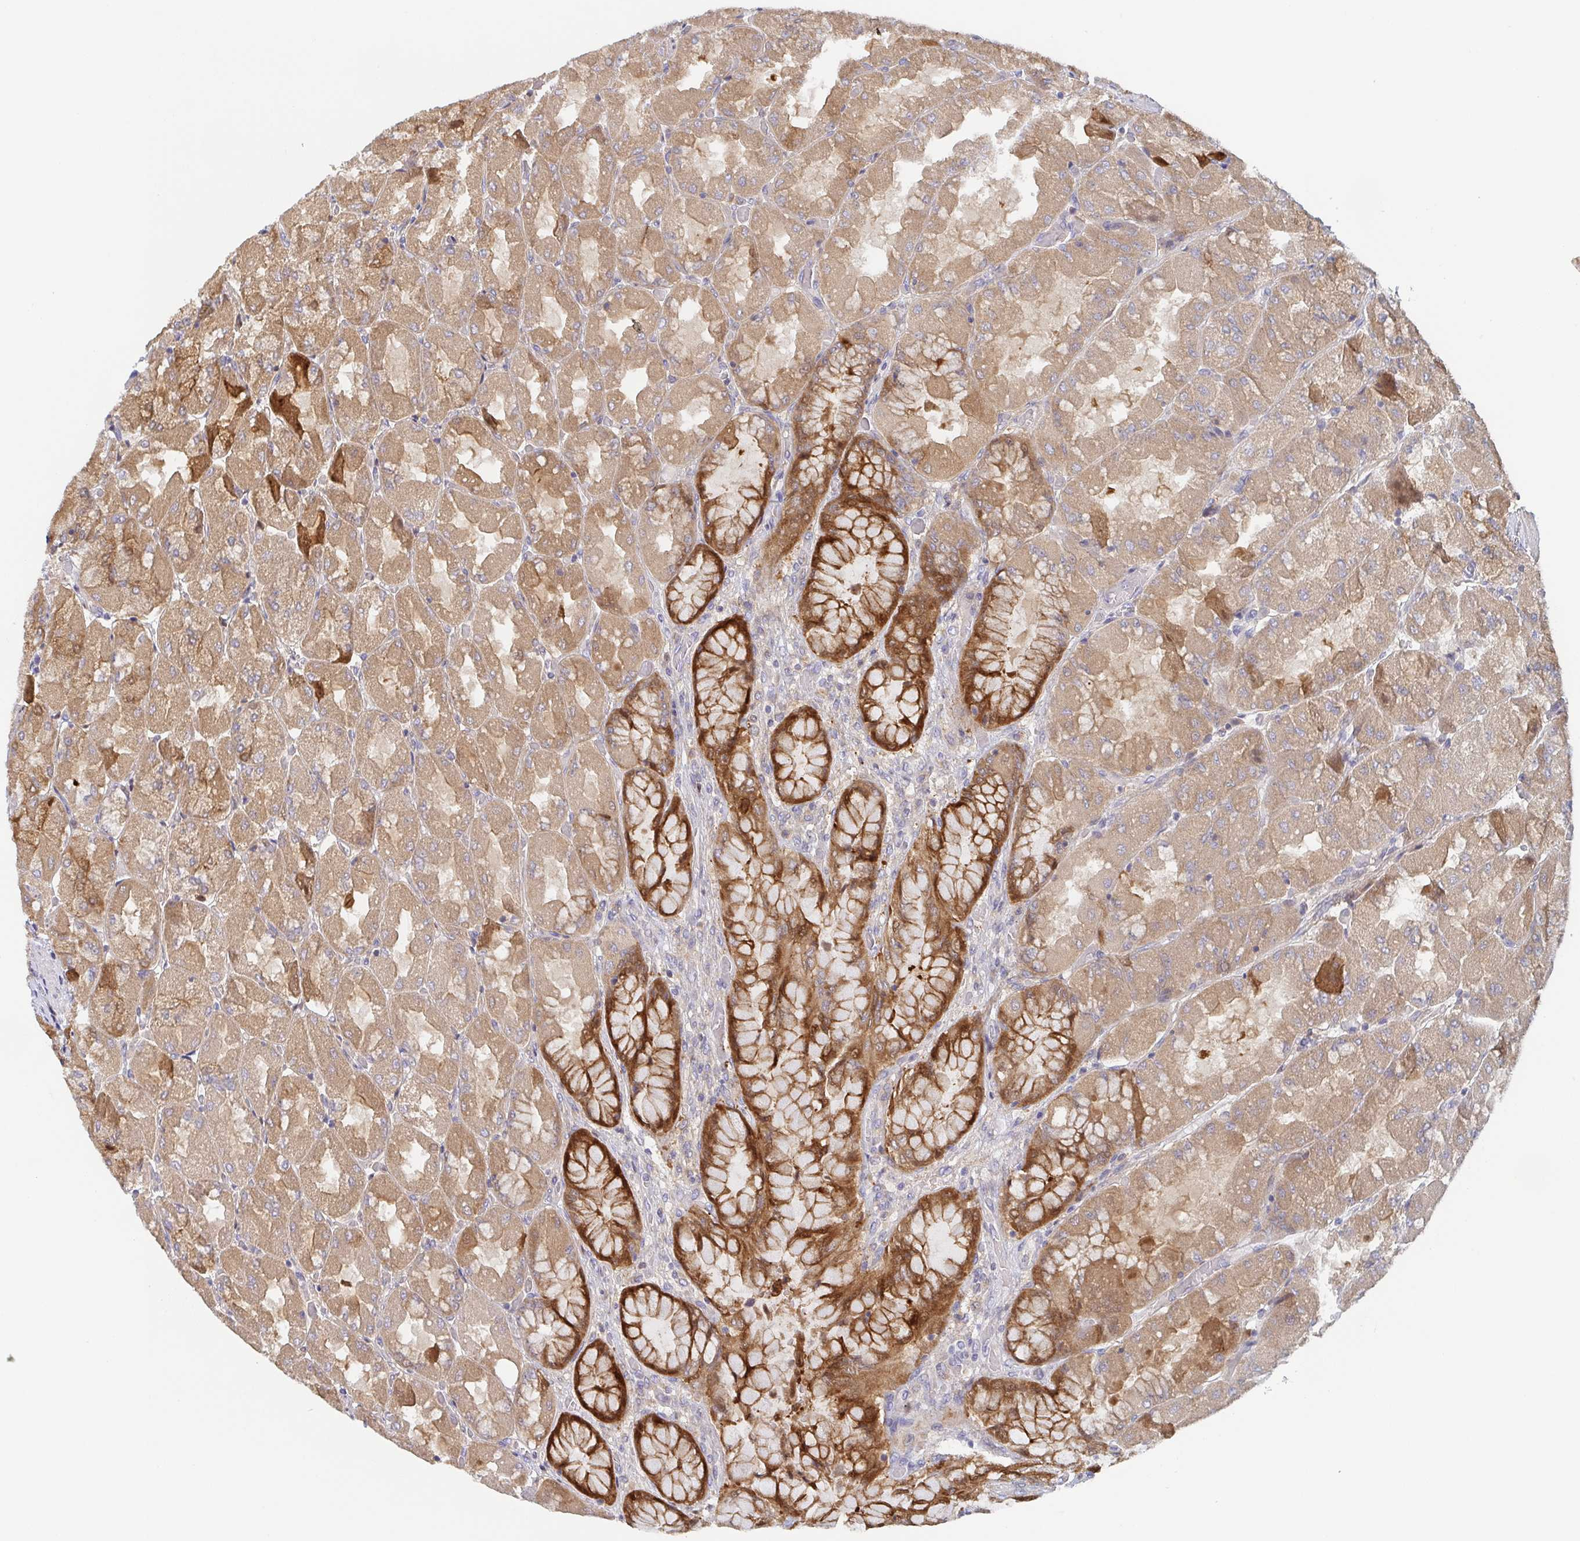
{"staining": {"intensity": "moderate", "quantity": ">75%", "location": "cytoplasmic/membranous"}, "tissue": "stomach", "cell_type": "Glandular cells", "image_type": "normal", "snomed": [{"axis": "morphology", "description": "Normal tissue, NOS"}, {"axis": "topography", "description": "Stomach"}], "caption": "The histopathology image shows a brown stain indicating the presence of a protein in the cytoplasmic/membranous of glandular cells in stomach. The staining was performed using DAB, with brown indicating positive protein expression. Nuclei are stained blue with hematoxylin.", "gene": "TUFT1", "patient": {"sex": "female", "age": 61}}